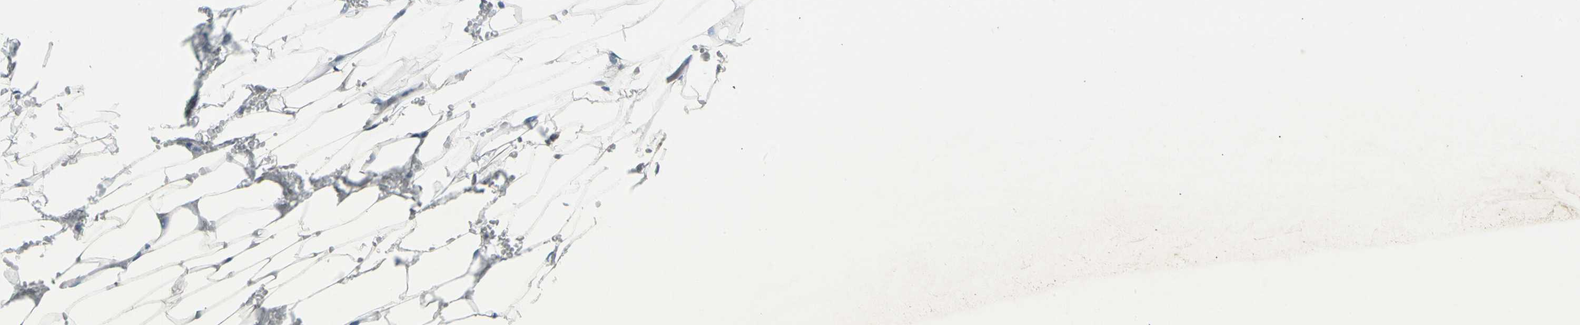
{"staining": {"intensity": "negative", "quantity": "none", "location": "none"}, "tissue": "adipose tissue", "cell_type": "Adipocytes", "image_type": "normal", "snomed": [{"axis": "morphology", "description": "Normal tissue, NOS"}, {"axis": "topography", "description": "Breast"}, {"axis": "topography", "description": "Adipose tissue"}], "caption": "Immunohistochemistry (IHC) micrograph of benign adipose tissue: human adipose tissue stained with DAB (3,3'-diaminobenzidine) reveals no significant protein staining in adipocytes.", "gene": "PANK2", "patient": {"sex": "female", "age": 25}}